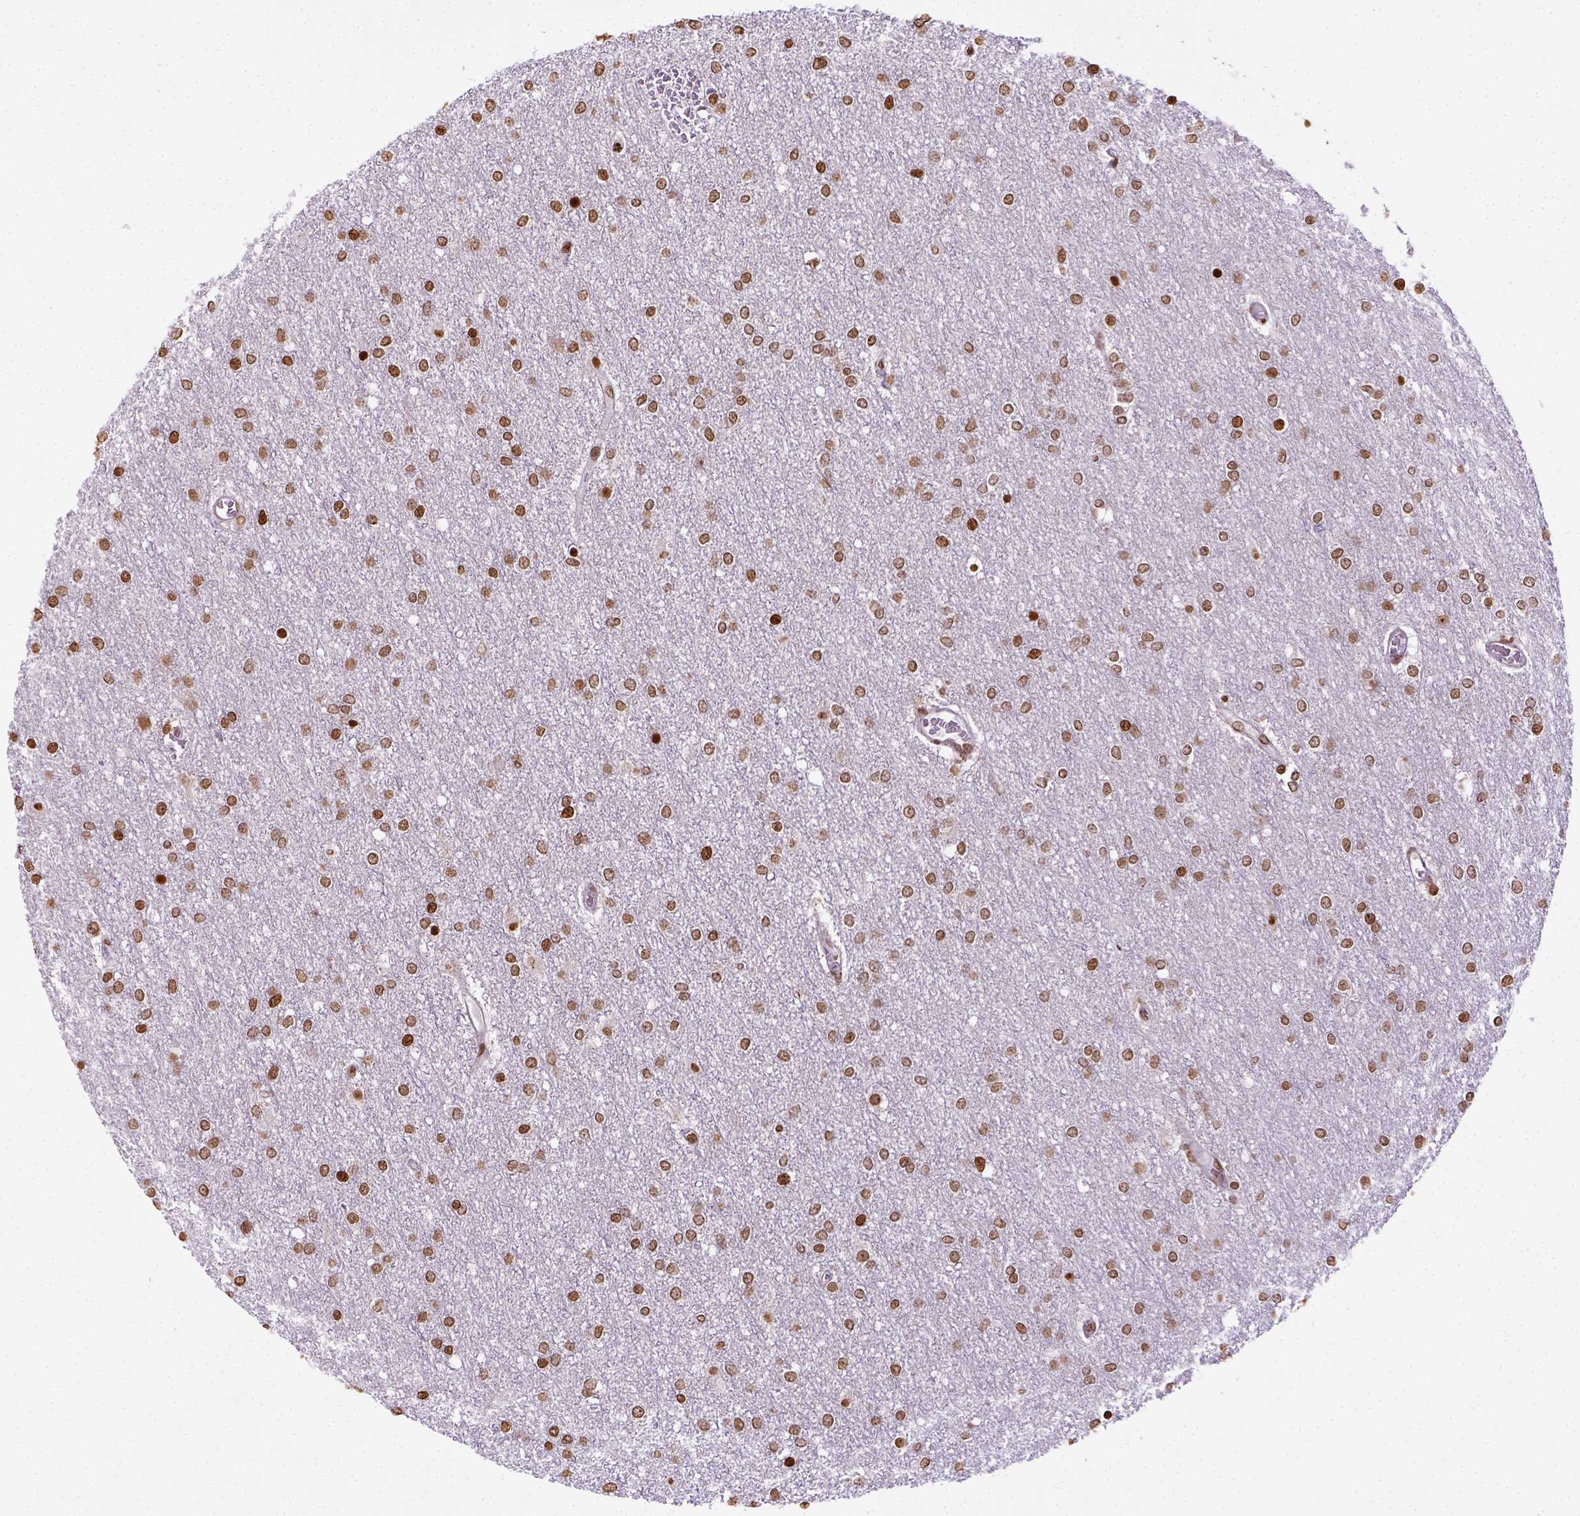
{"staining": {"intensity": "moderate", "quantity": ">75%", "location": "nuclear"}, "tissue": "glioma", "cell_type": "Tumor cells", "image_type": "cancer", "snomed": [{"axis": "morphology", "description": "Glioma, malignant, High grade"}, {"axis": "topography", "description": "Brain"}], "caption": "Protein staining of glioma tissue demonstrates moderate nuclear expression in about >75% of tumor cells. (IHC, brightfield microscopy, high magnification).", "gene": "ZNF75D", "patient": {"sex": "female", "age": 61}}